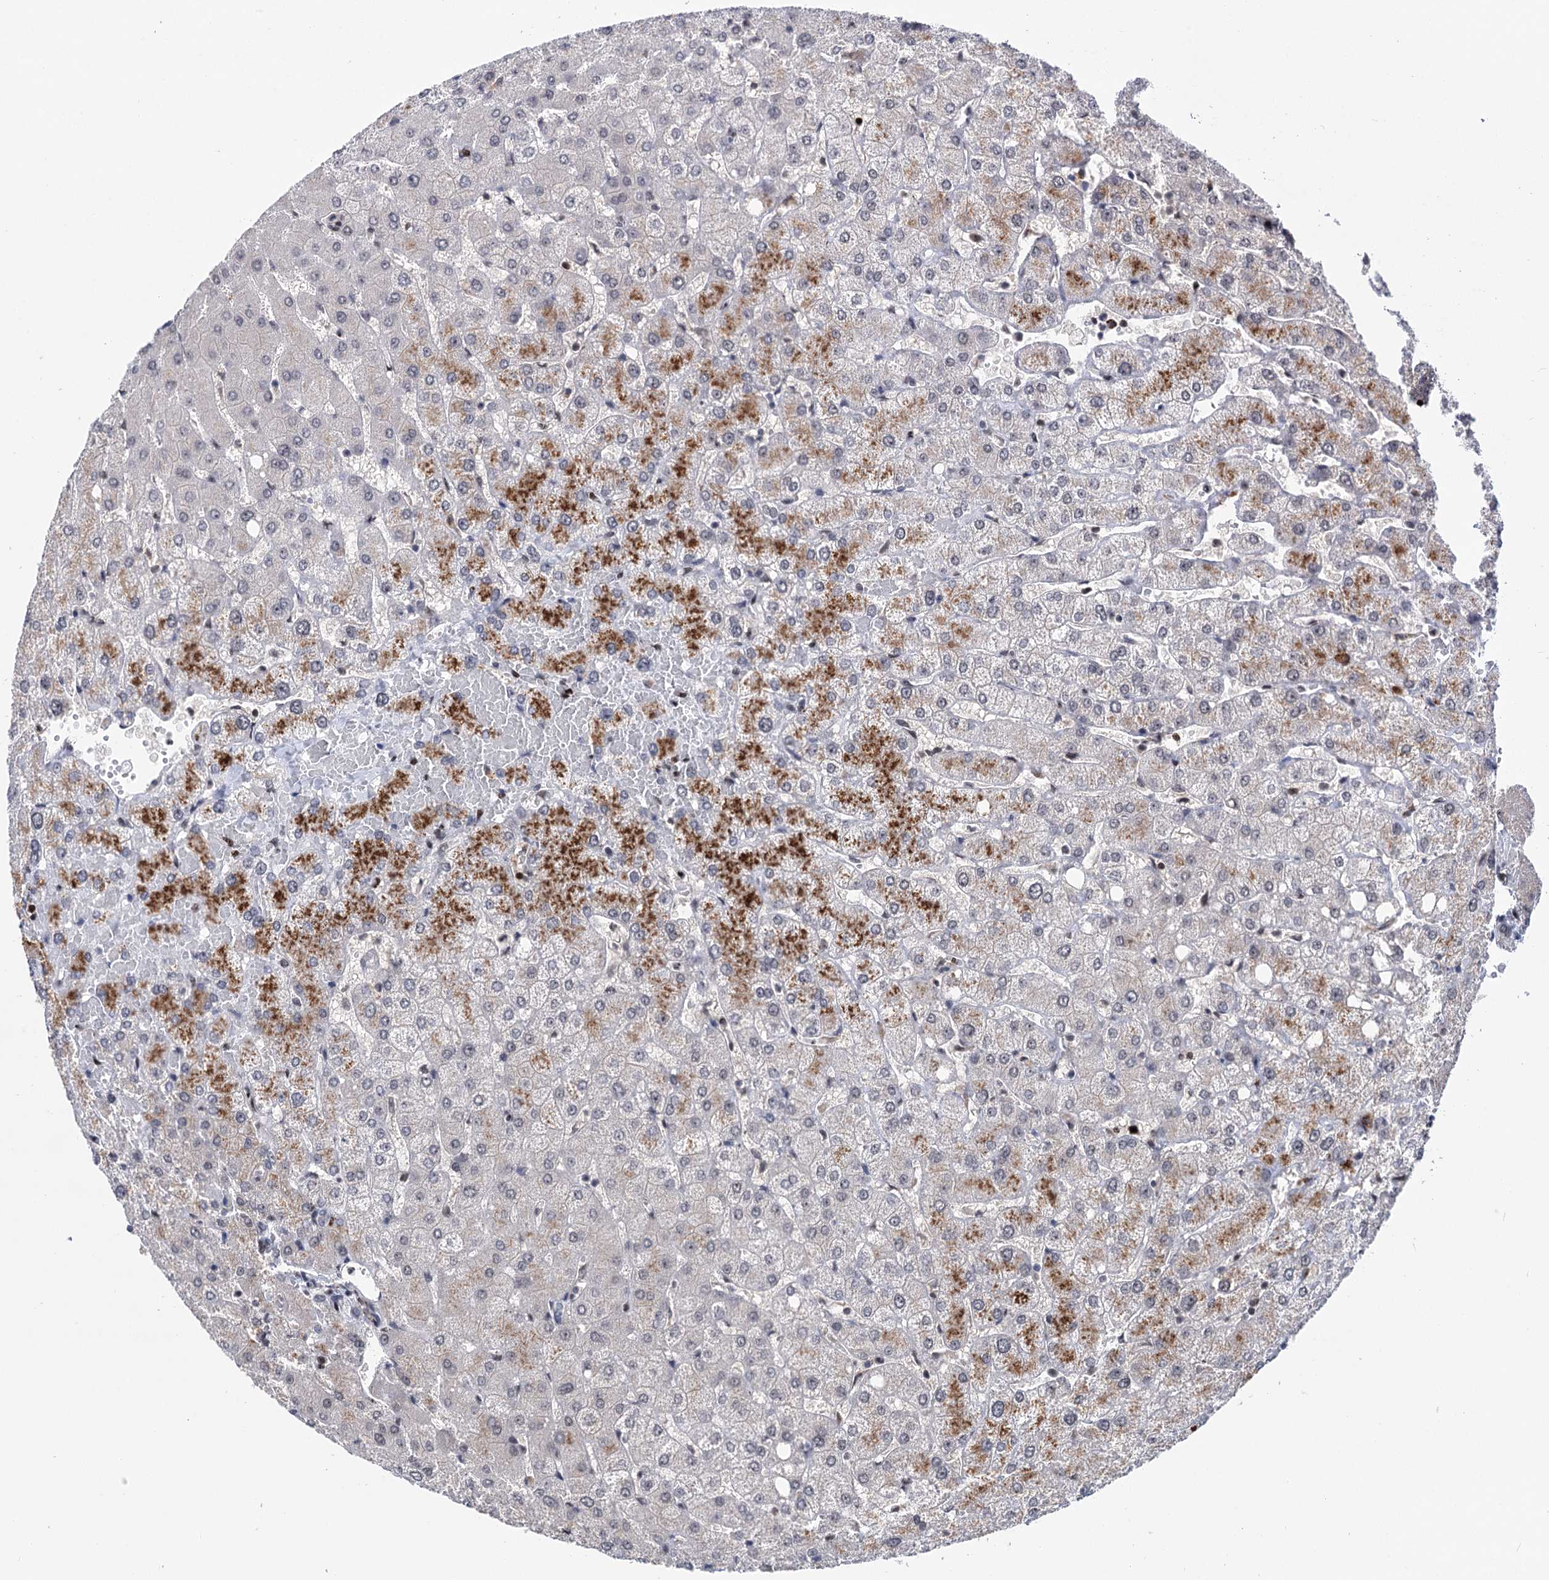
{"staining": {"intensity": "negative", "quantity": "none", "location": "none"}, "tissue": "liver", "cell_type": "Cholangiocytes", "image_type": "normal", "snomed": [{"axis": "morphology", "description": "Normal tissue, NOS"}, {"axis": "topography", "description": "Liver"}], "caption": "High power microscopy histopathology image of an IHC image of unremarkable liver, revealing no significant staining in cholangiocytes.", "gene": "ZCCHC10", "patient": {"sex": "female", "age": 54}}